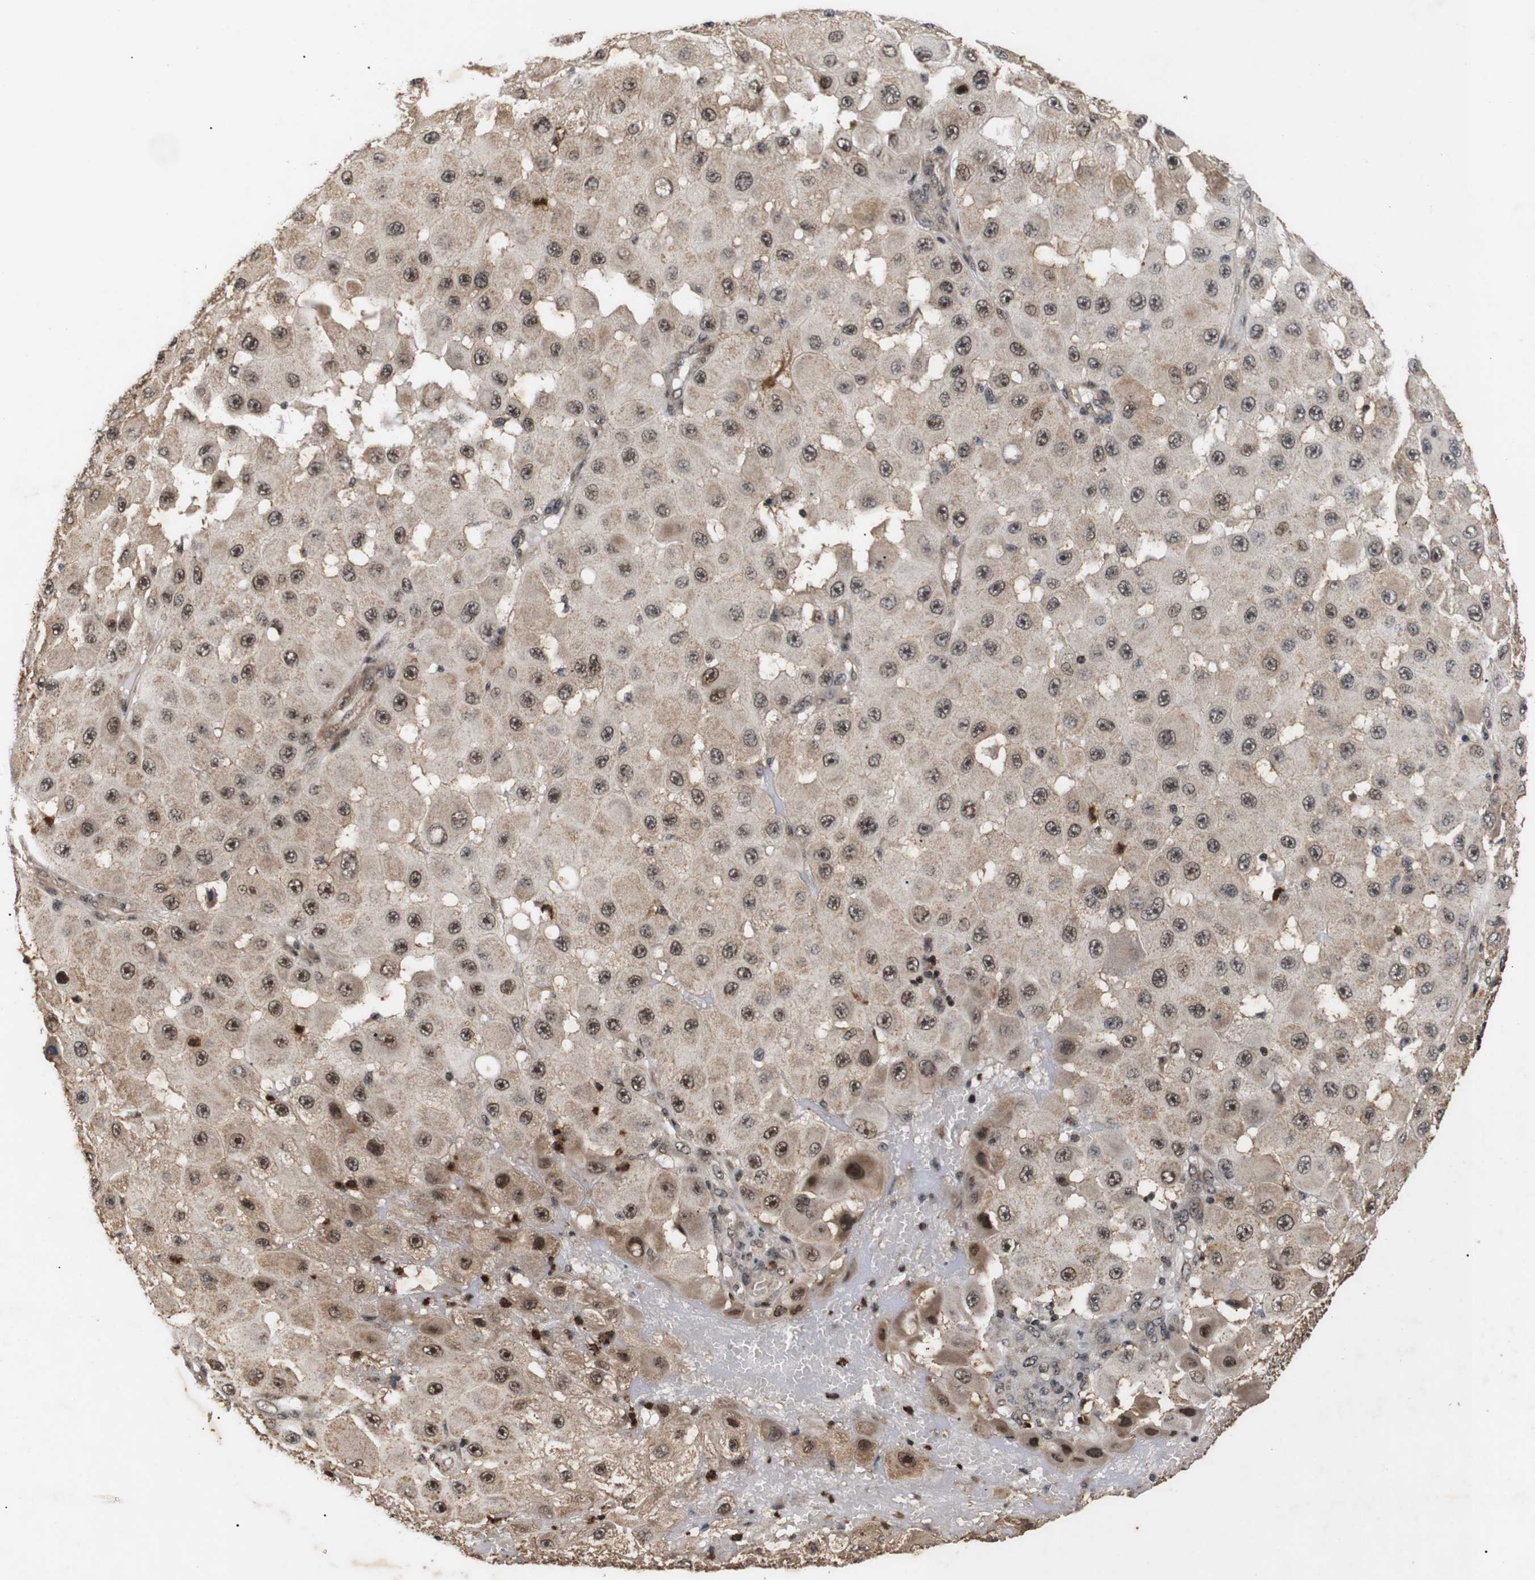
{"staining": {"intensity": "strong", "quantity": "25%-75%", "location": "cytoplasmic/membranous,nuclear"}, "tissue": "melanoma", "cell_type": "Tumor cells", "image_type": "cancer", "snomed": [{"axis": "morphology", "description": "Malignant melanoma, NOS"}, {"axis": "topography", "description": "Skin"}], "caption": "Melanoma stained with DAB (3,3'-diaminobenzidine) IHC shows high levels of strong cytoplasmic/membranous and nuclear positivity in about 25%-75% of tumor cells.", "gene": "KIF23", "patient": {"sex": "female", "age": 81}}